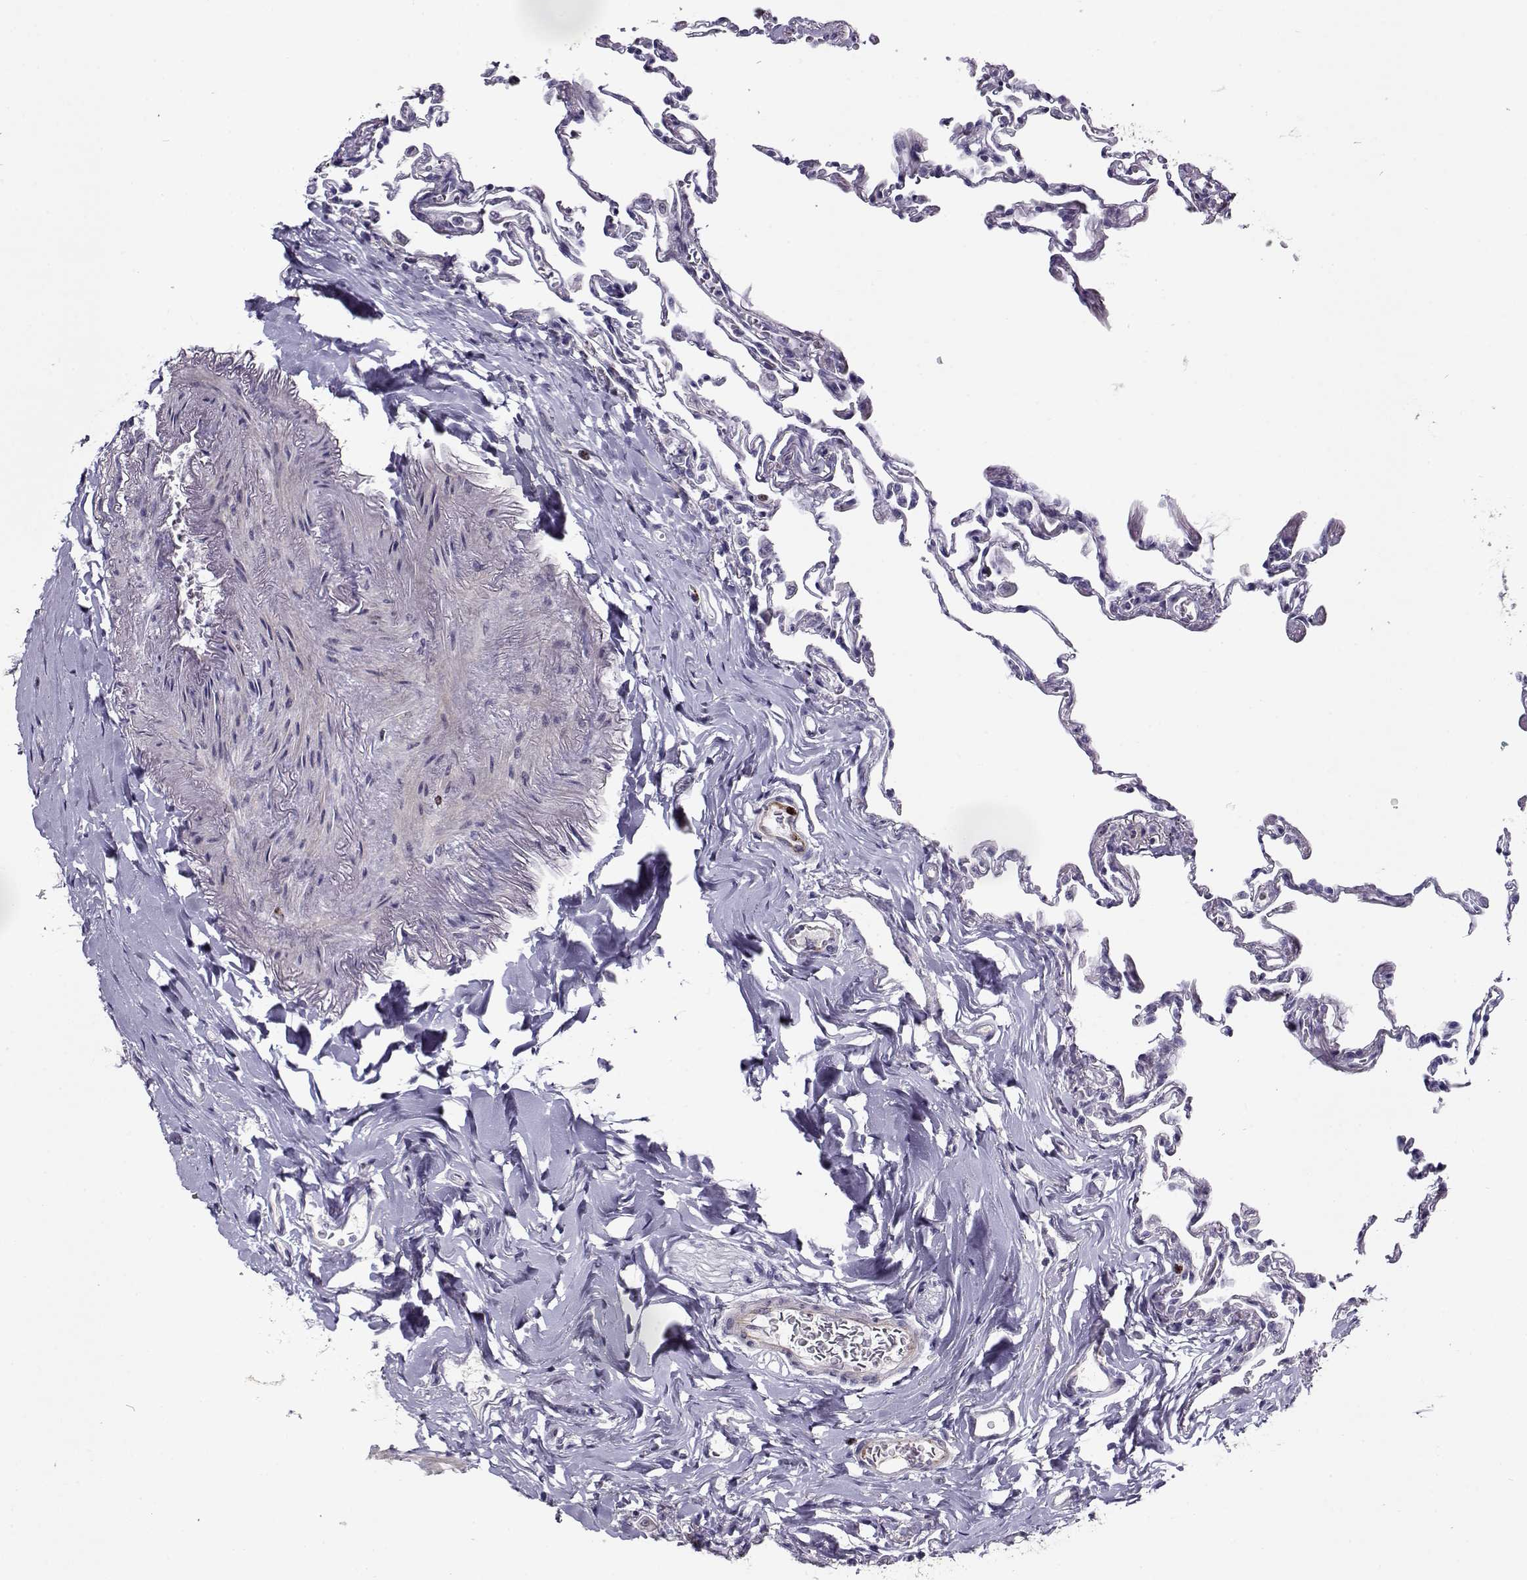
{"staining": {"intensity": "negative", "quantity": "none", "location": "none"}, "tissue": "lung", "cell_type": "Alveolar cells", "image_type": "normal", "snomed": [{"axis": "morphology", "description": "Normal tissue, NOS"}, {"axis": "topography", "description": "Lung"}], "caption": "Immunohistochemistry (IHC) of normal lung exhibits no expression in alveolar cells.", "gene": "NPW", "patient": {"sex": "female", "age": 57}}